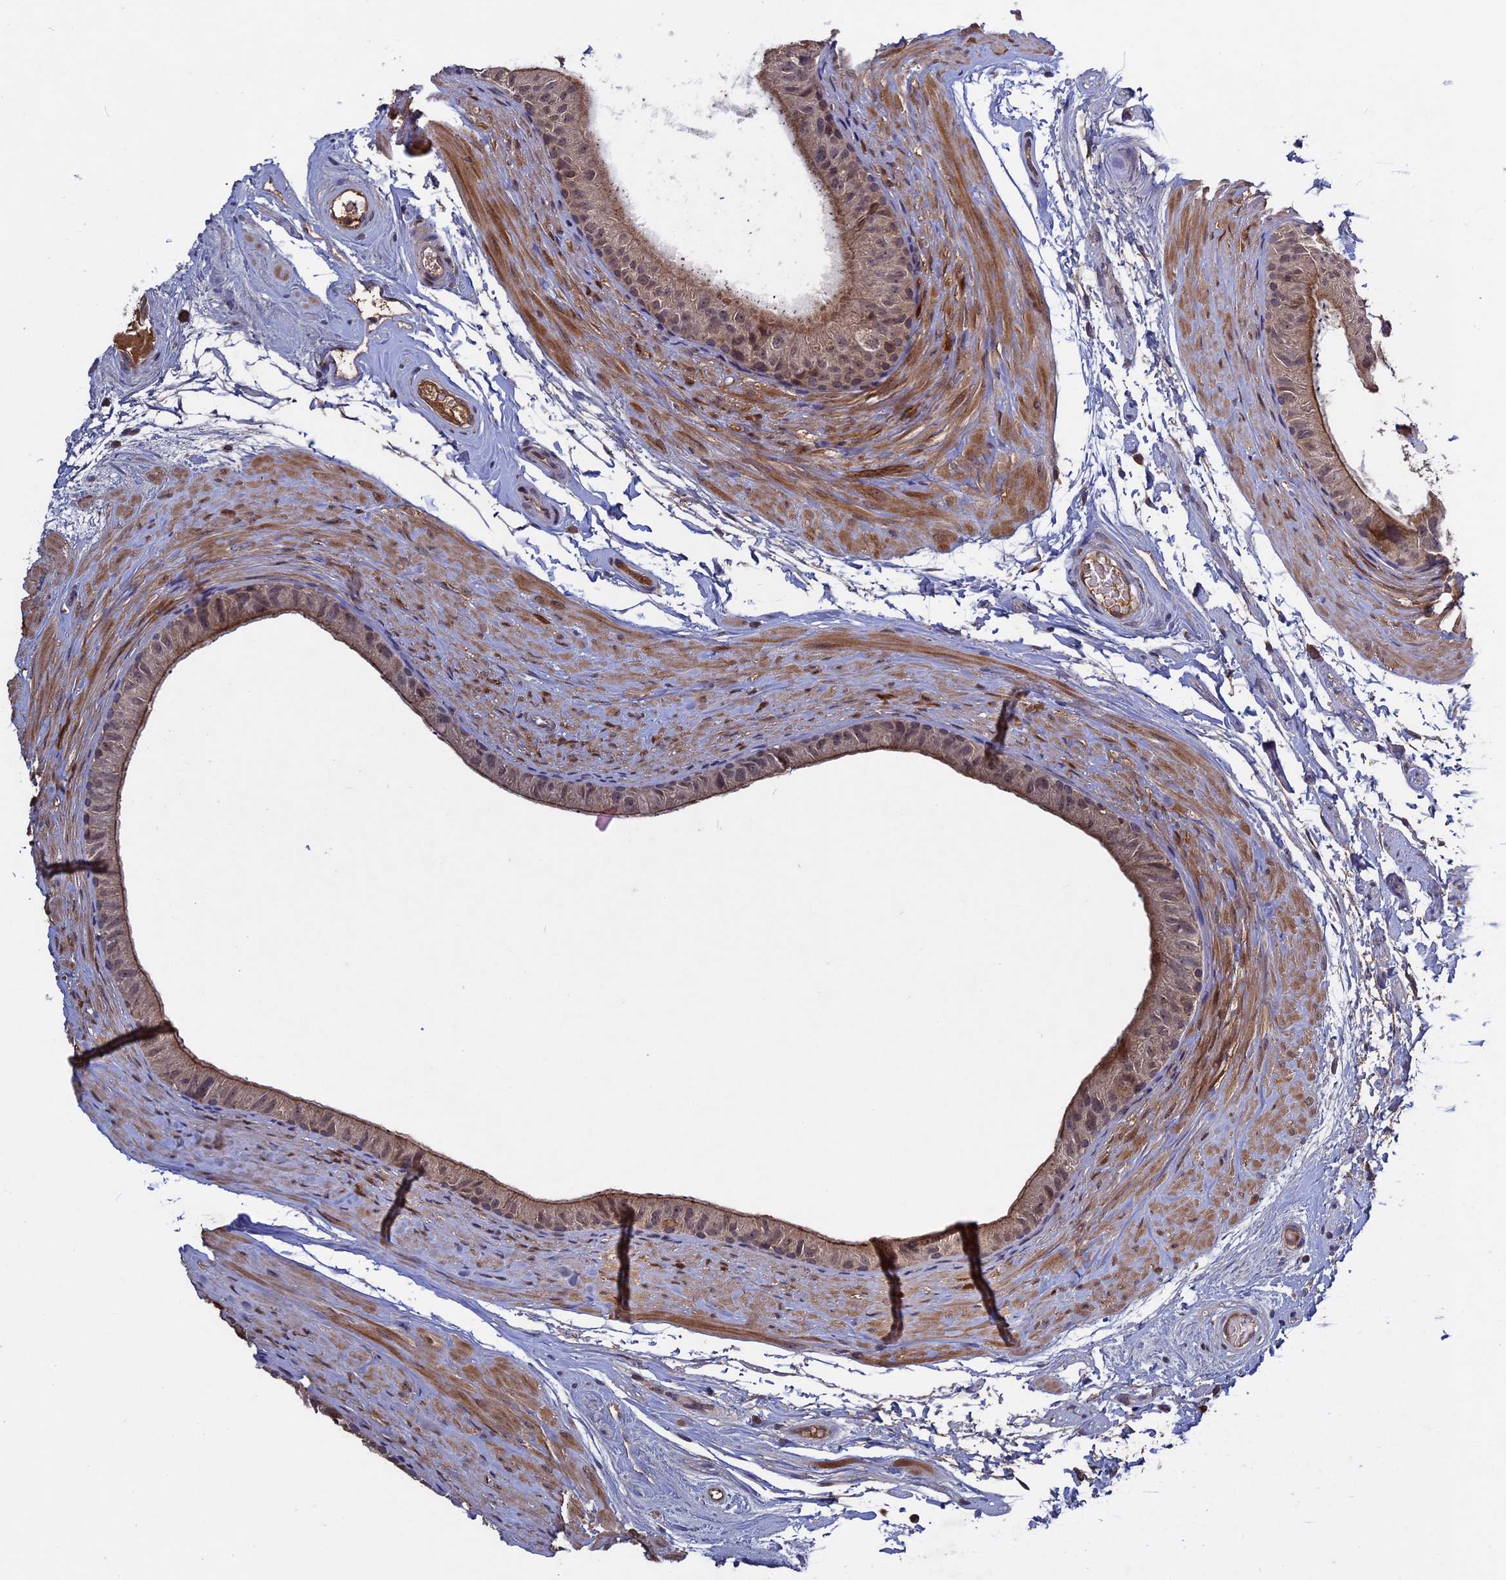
{"staining": {"intensity": "weak", "quantity": "25%-75%", "location": "cytoplasmic/membranous"}, "tissue": "epididymis", "cell_type": "Glandular cells", "image_type": "normal", "snomed": [{"axis": "morphology", "description": "Normal tissue, NOS"}, {"axis": "topography", "description": "Epididymis"}], "caption": "Brown immunohistochemical staining in benign epididymis exhibits weak cytoplasmic/membranous expression in approximately 25%-75% of glandular cells.", "gene": "RAB15", "patient": {"sex": "male", "age": 45}}